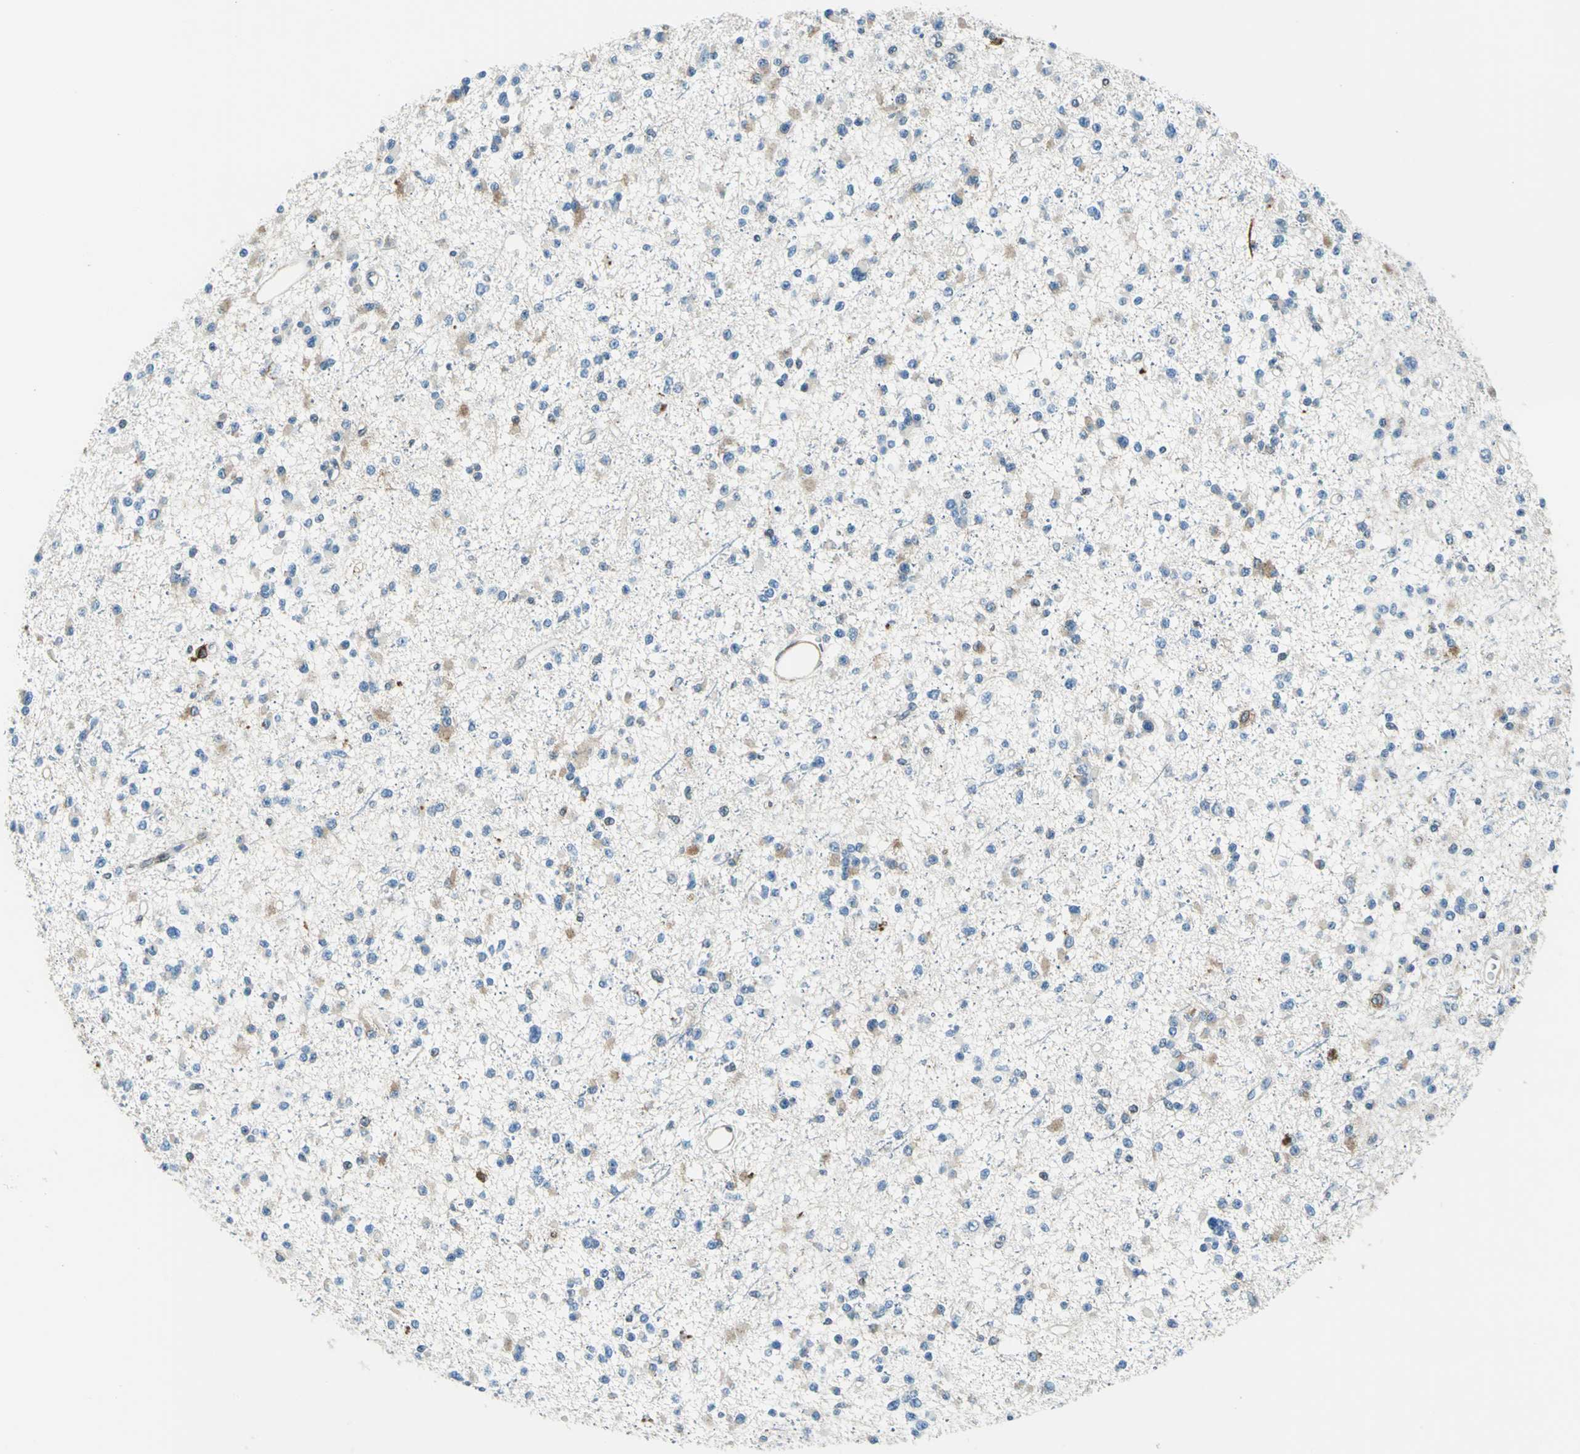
{"staining": {"intensity": "weak", "quantity": "25%-75%", "location": "cytoplasmic/membranous"}, "tissue": "glioma", "cell_type": "Tumor cells", "image_type": "cancer", "snomed": [{"axis": "morphology", "description": "Glioma, malignant, Low grade"}, {"axis": "topography", "description": "Brain"}], "caption": "This micrograph shows IHC staining of glioma, with low weak cytoplasmic/membranous positivity in approximately 25%-75% of tumor cells.", "gene": "HSPB1", "patient": {"sex": "female", "age": 22}}